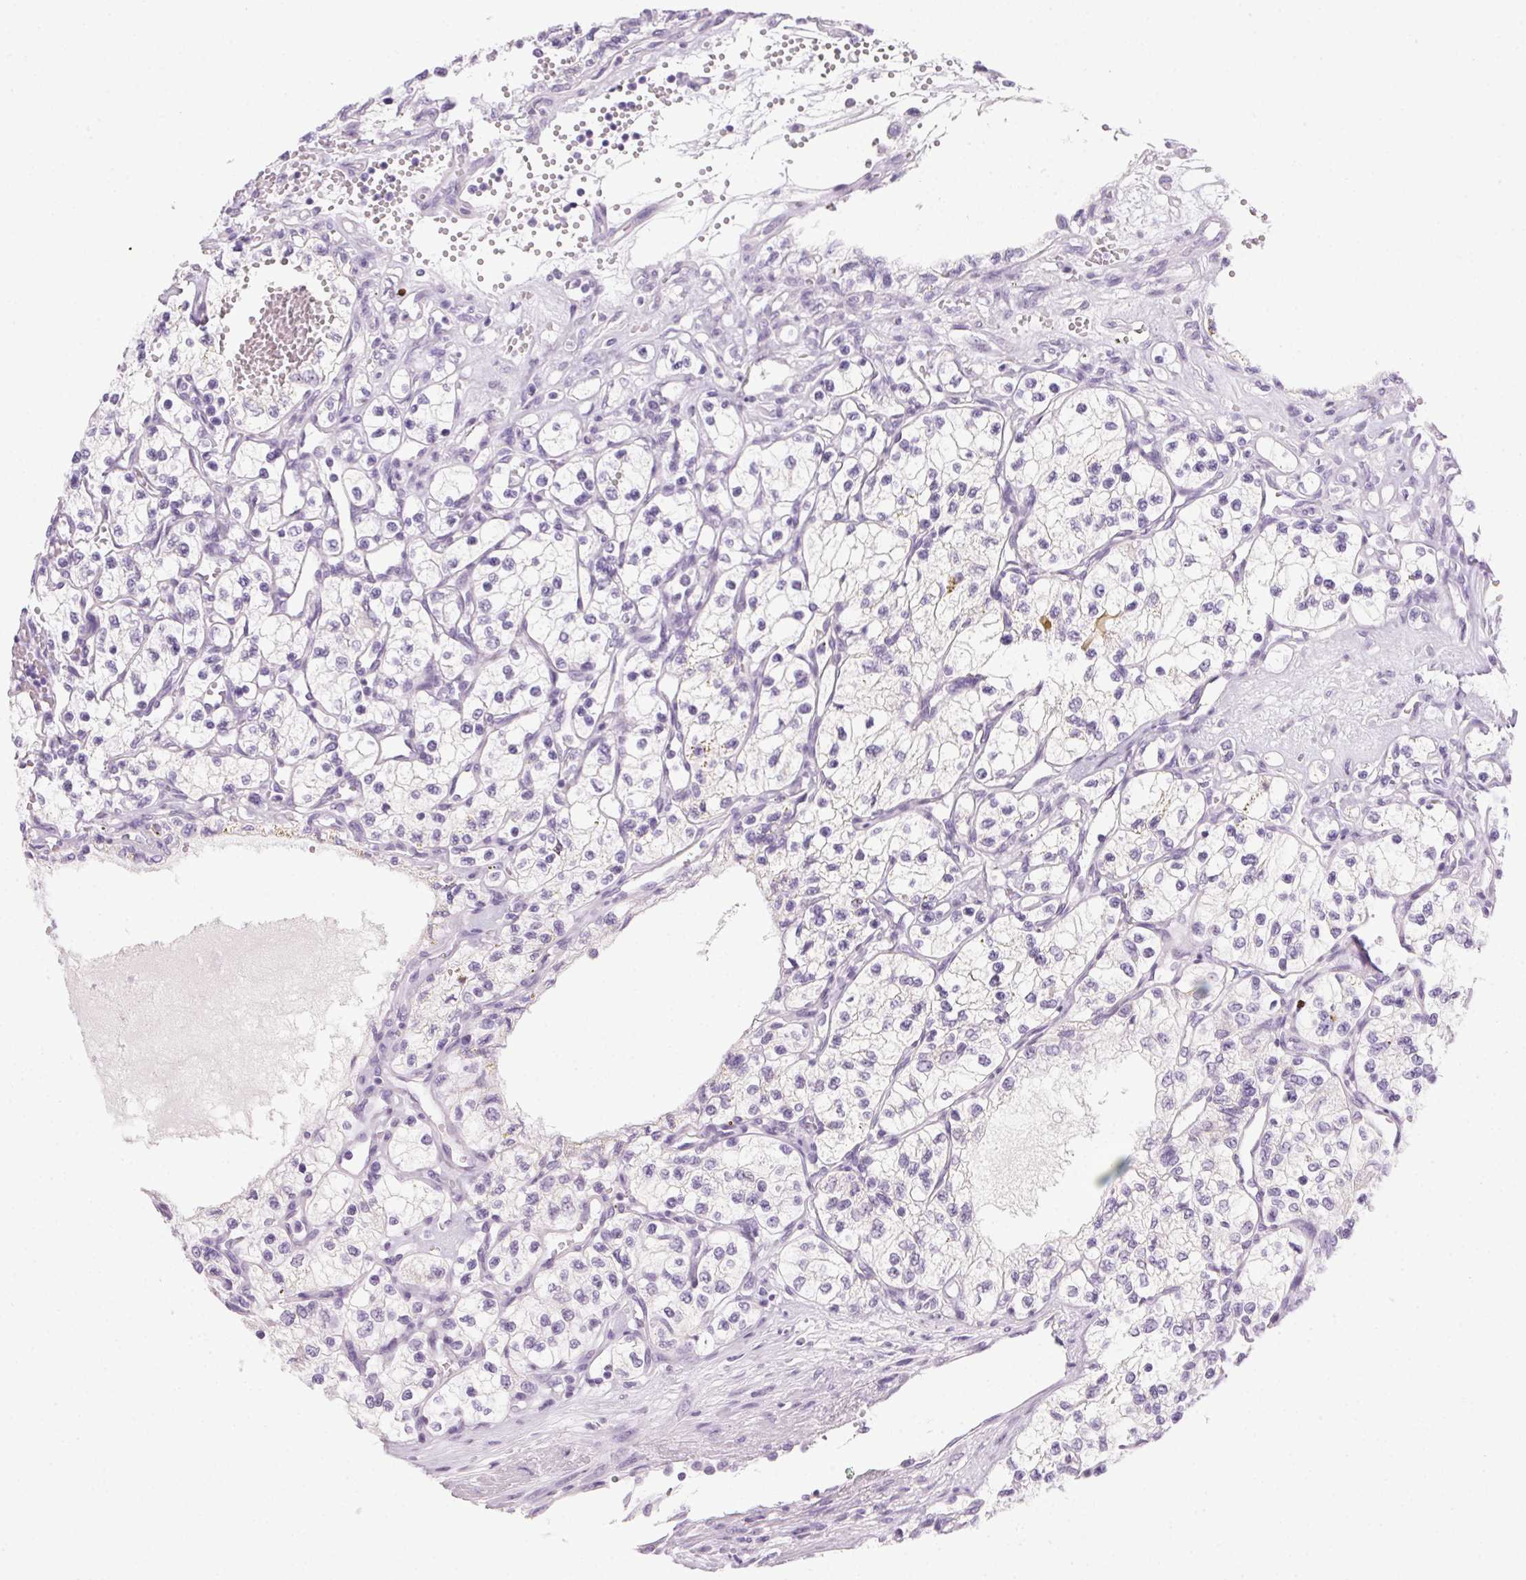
{"staining": {"intensity": "negative", "quantity": "none", "location": "none"}, "tissue": "renal cancer", "cell_type": "Tumor cells", "image_type": "cancer", "snomed": [{"axis": "morphology", "description": "Adenocarcinoma, NOS"}, {"axis": "topography", "description": "Kidney"}], "caption": "DAB immunohistochemical staining of human adenocarcinoma (renal) reveals no significant staining in tumor cells.", "gene": "POPDC2", "patient": {"sex": "female", "age": 69}}